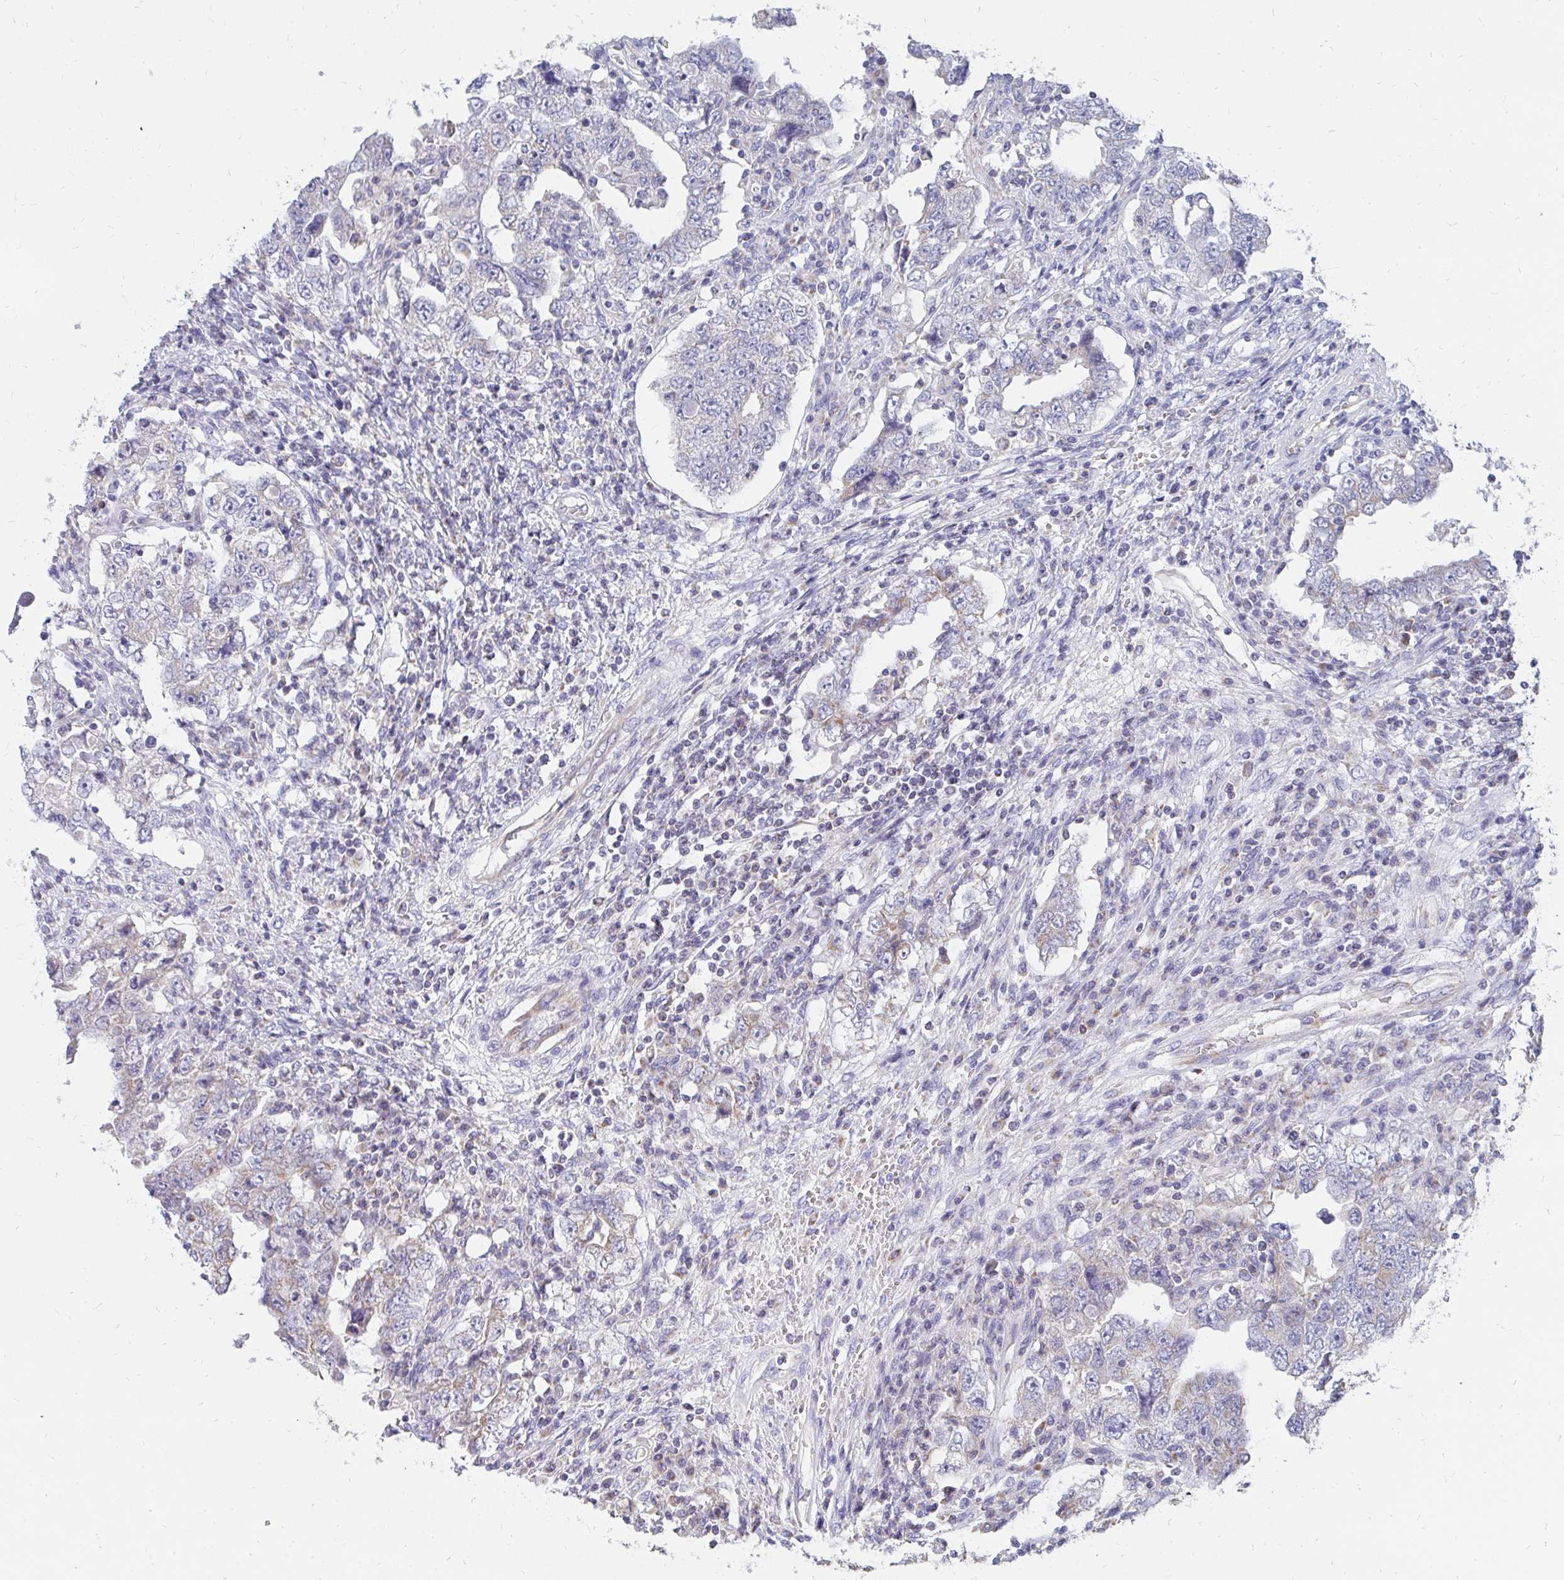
{"staining": {"intensity": "negative", "quantity": "none", "location": "none"}, "tissue": "testis cancer", "cell_type": "Tumor cells", "image_type": "cancer", "snomed": [{"axis": "morphology", "description": "Carcinoma, Embryonal, NOS"}, {"axis": "topography", "description": "Testis"}], "caption": "The micrograph reveals no staining of tumor cells in testis embryonal carcinoma.", "gene": "PC", "patient": {"sex": "male", "age": 26}}